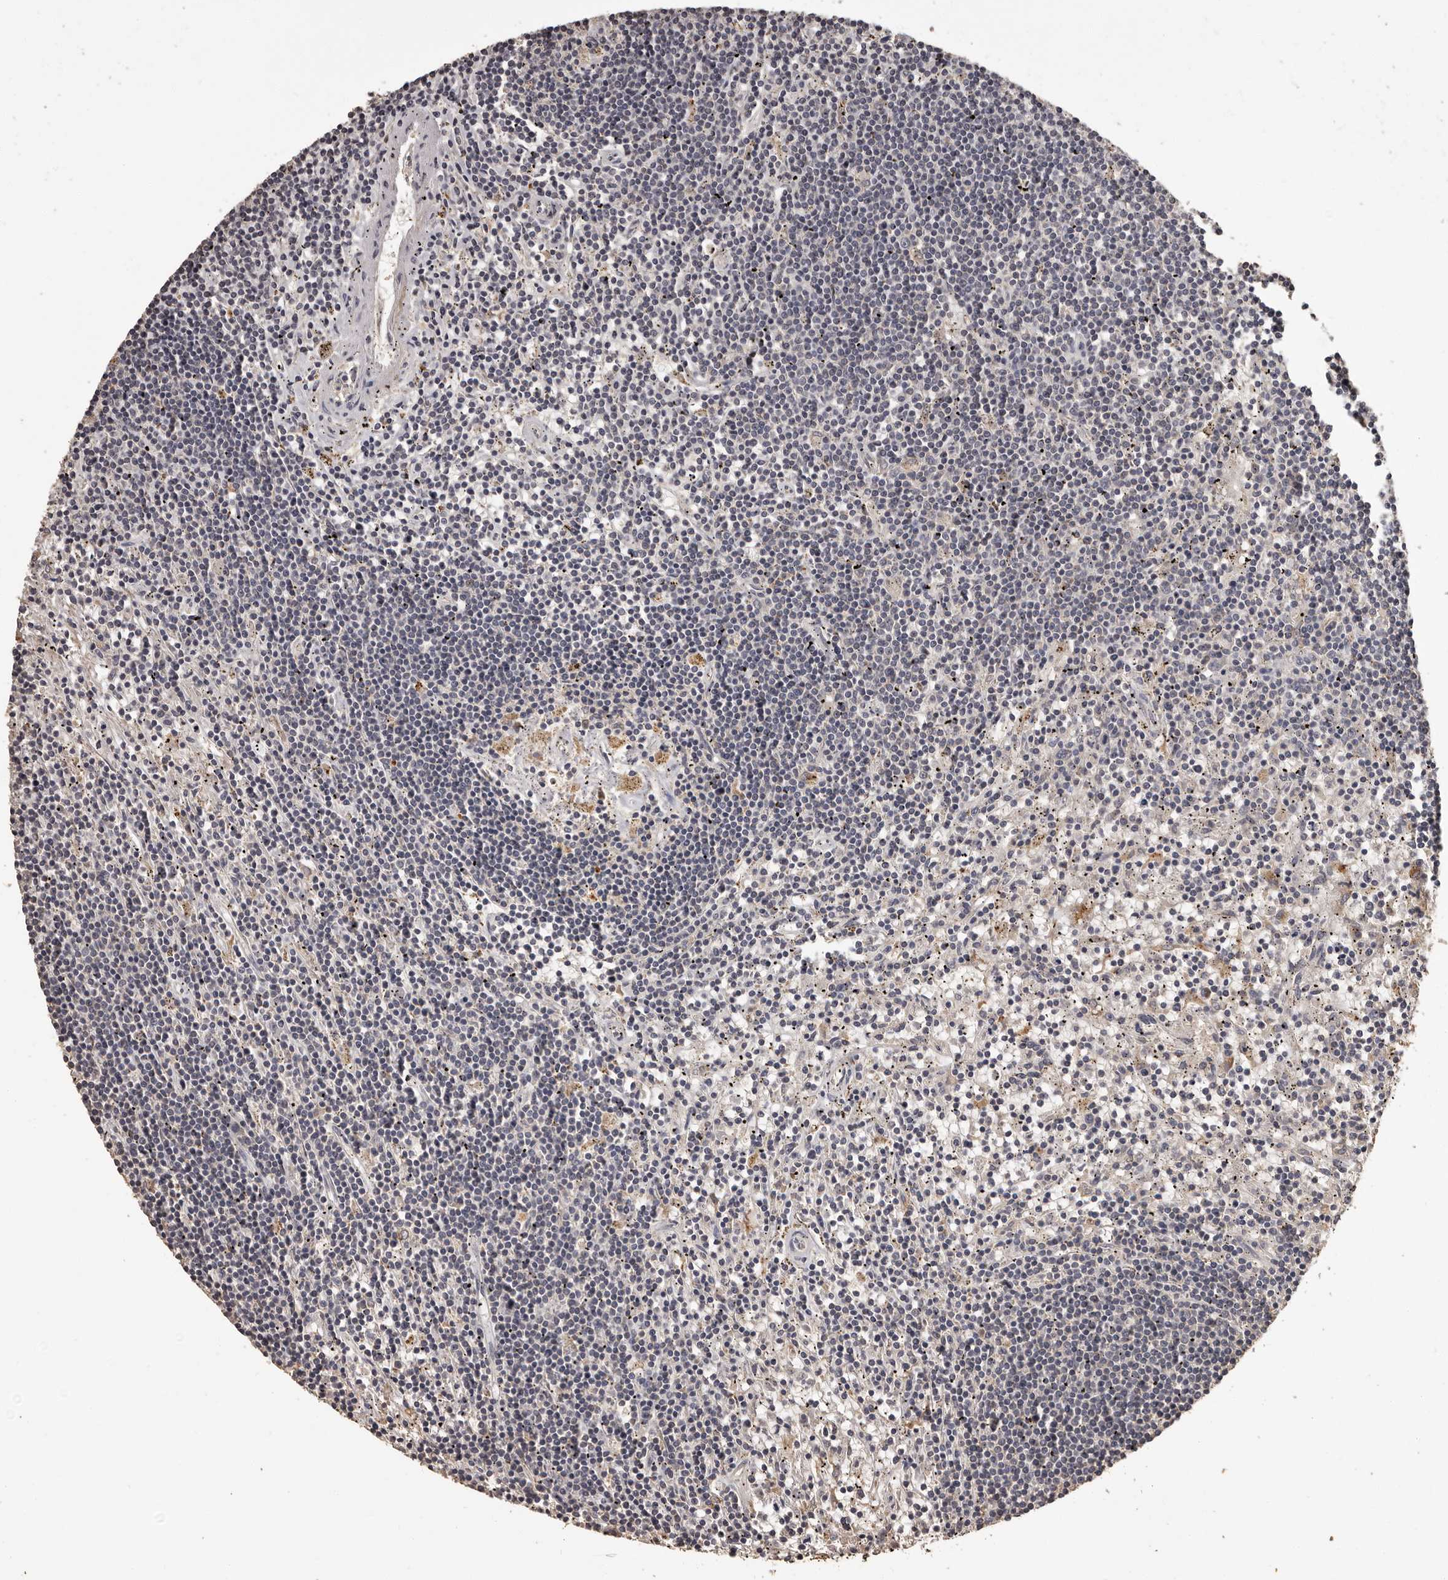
{"staining": {"intensity": "negative", "quantity": "none", "location": "none"}, "tissue": "lymphoma", "cell_type": "Tumor cells", "image_type": "cancer", "snomed": [{"axis": "morphology", "description": "Malignant lymphoma, non-Hodgkin's type, Low grade"}, {"axis": "topography", "description": "Spleen"}], "caption": "There is no significant staining in tumor cells of lymphoma. The staining was performed using DAB (3,3'-diaminobenzidine) to visualize the protein expression in brown, while the nuclei were stained in blue with hematoxylin (Magnification: 20x).", "gene": "MGAT5", "patient": {"sex": "male", "age": 76}}